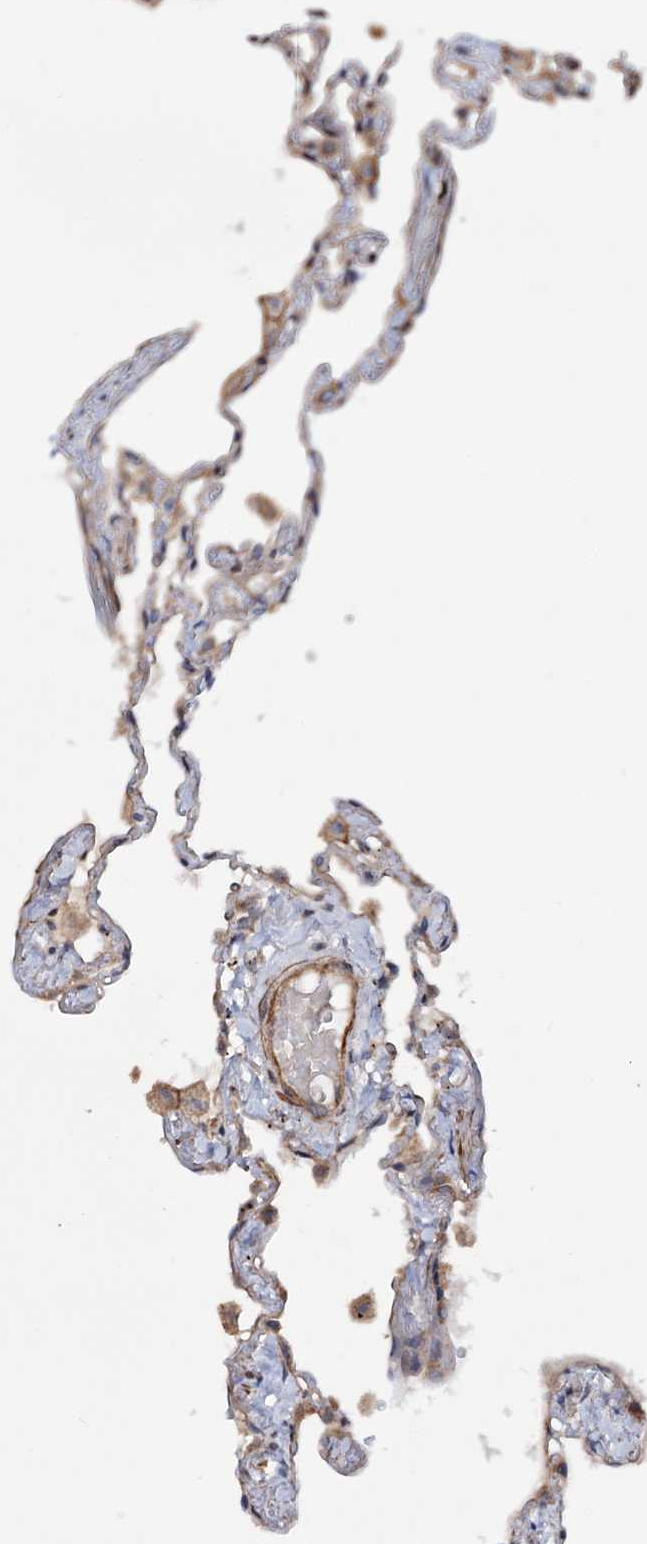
{"staining": {"intensity": "weak", "quantity": "25%-75%", "location": "cytoplasmic/membranous"}, "tissue": "lung", "cell_type": "Alveolar cells", "image_type": "normal", "snomed": [{"axis": "morphology", "description": "Normal tissue, NOS"}, {"axis": "topography", "description": "Lung"}], "caption": "Alveolar cells show weak cytoplasmic/membranous staining in approximately 25%-75% of cells in unremarkable lung.", "gene": "FERMT2", "patient": {"sex": "female", "age": 67}}